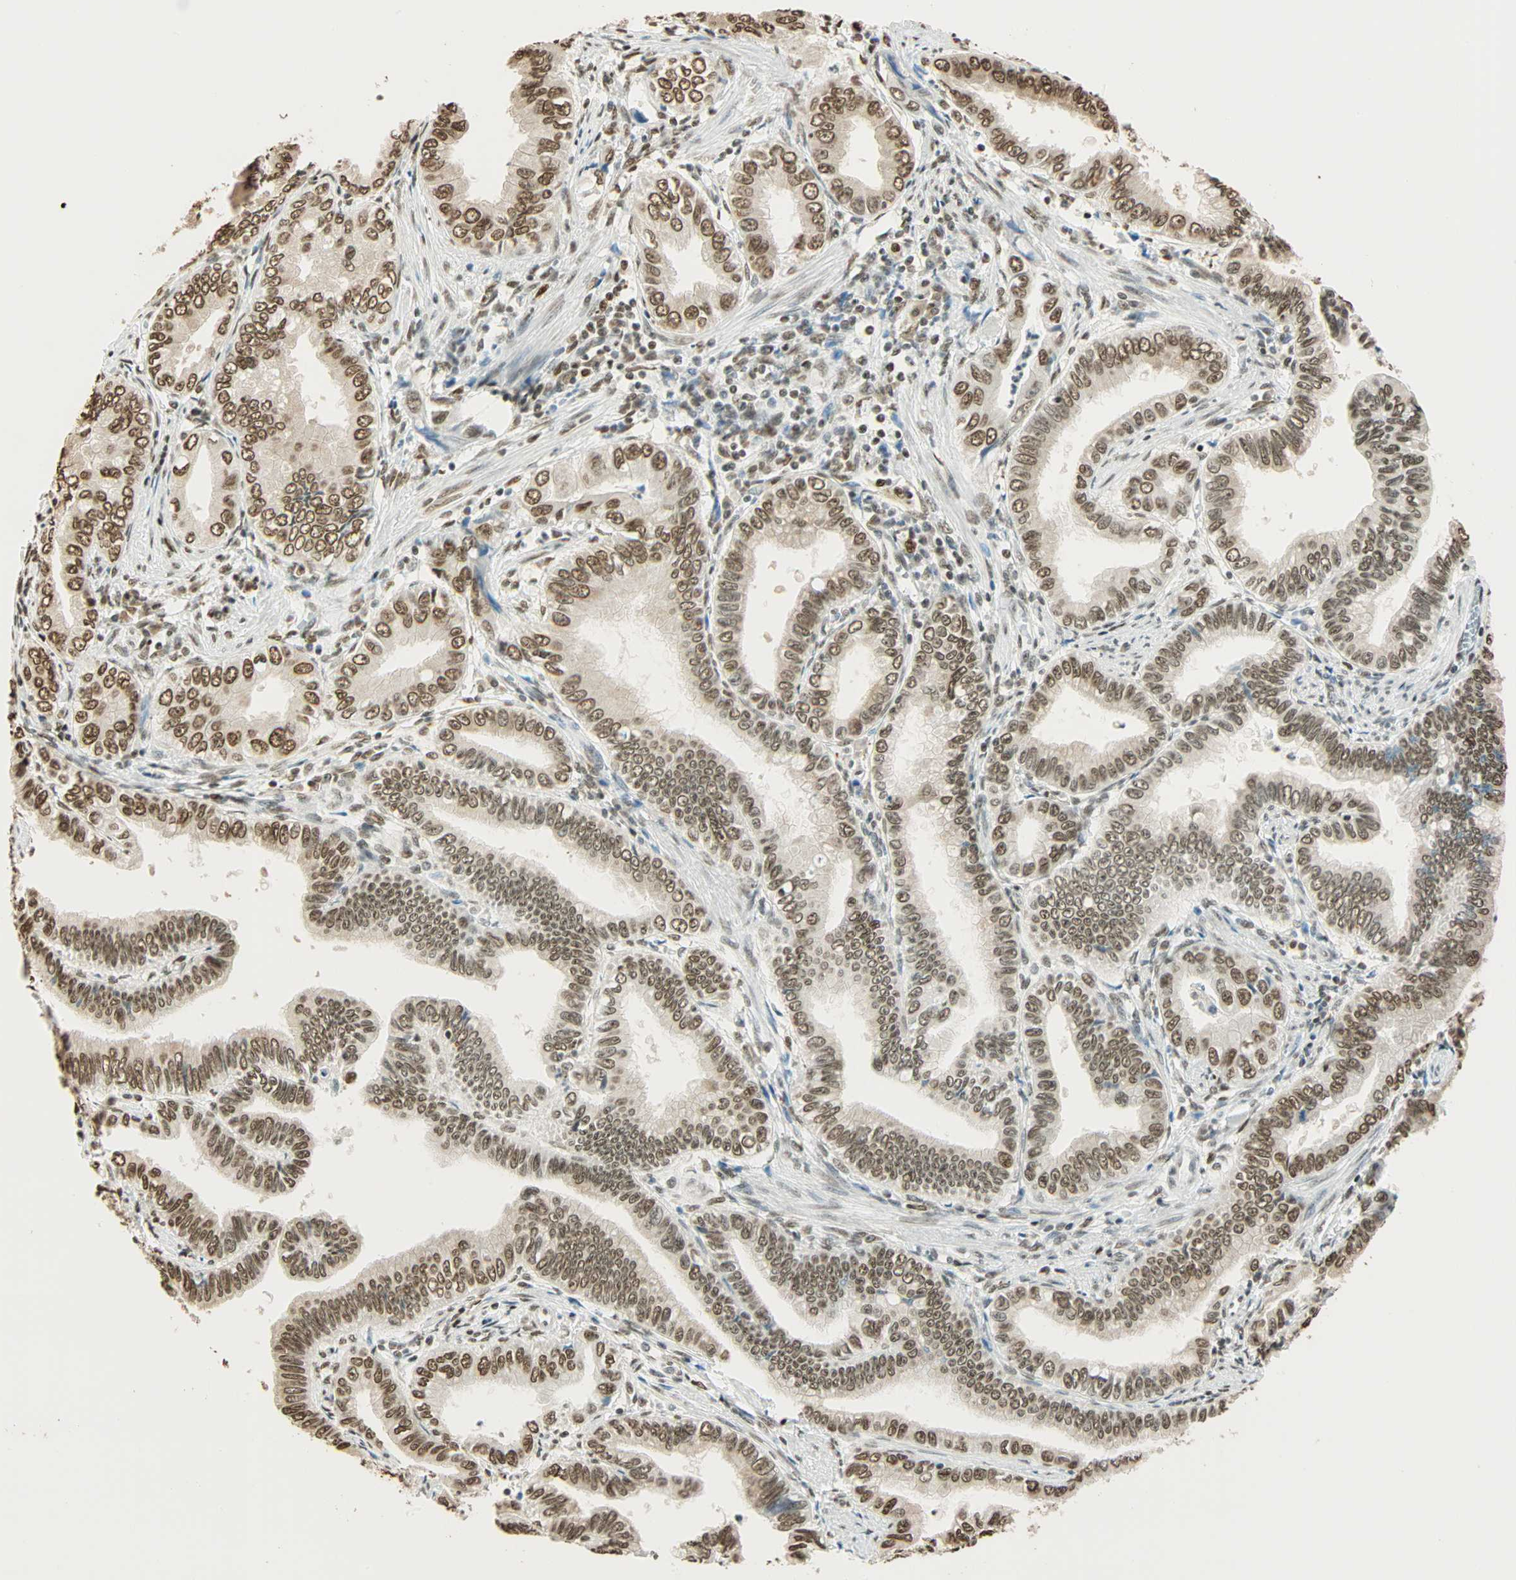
{"staining": {"intensity": "moderate", "quantity": ">75%", "location": "nuclear"}, "tissue": "pancreatic cancer", "cell_type": "Tumor cells", "image_type": "cancer", "snomed": [{"axis": "morphology", "description": "Normal tissue, NOS"}, {"axis": "topography", "description": "Lymph node"}], "caption": "Pancreatic cancer stained for a protein (brown) demonstrates moderate nuclear positive expression in approximately >75% of tumor cells.", "gene": "FANCG", "patient": {"sex": "male", "age": 50}}